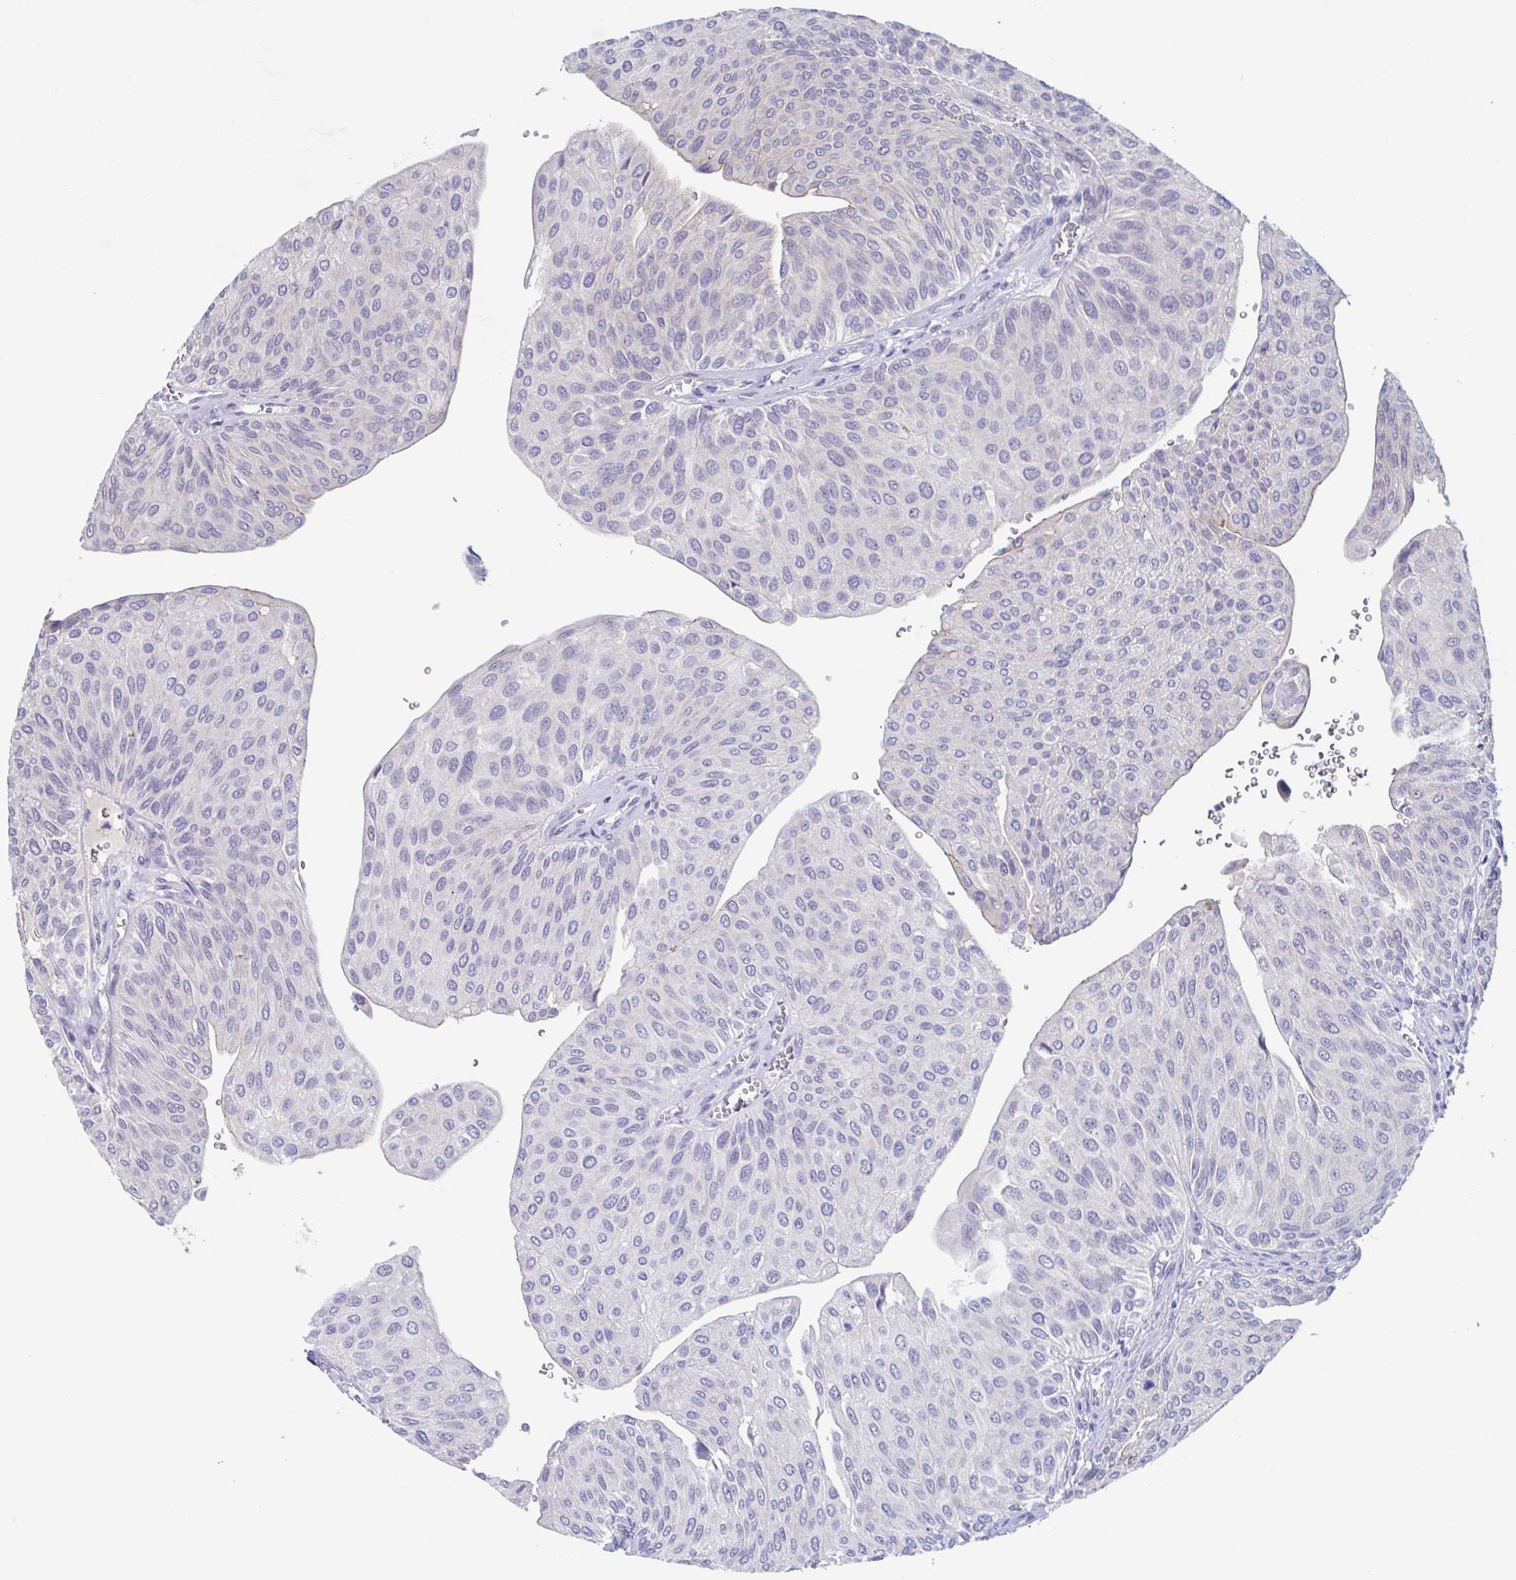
{"staining": {"intensity": "weak", "quantity": "<25%", "location": "cytoplasmic/membranous"}, "tissue": "urothelial cancer", "cell_type": "Tumor cells", "image_type": "cancer", "snomed": [{"axis": "morphology", "description": "Urothelial carcinoma, NOS"}, {"axis": "topography", "description": "Urinary bladder"}], "caption": "Histopathology image shows no protein expression in tumor cells of urothelial cancer tissue.", "gene": "UNKL", "patient": {"sex": "male", "age": 67}}